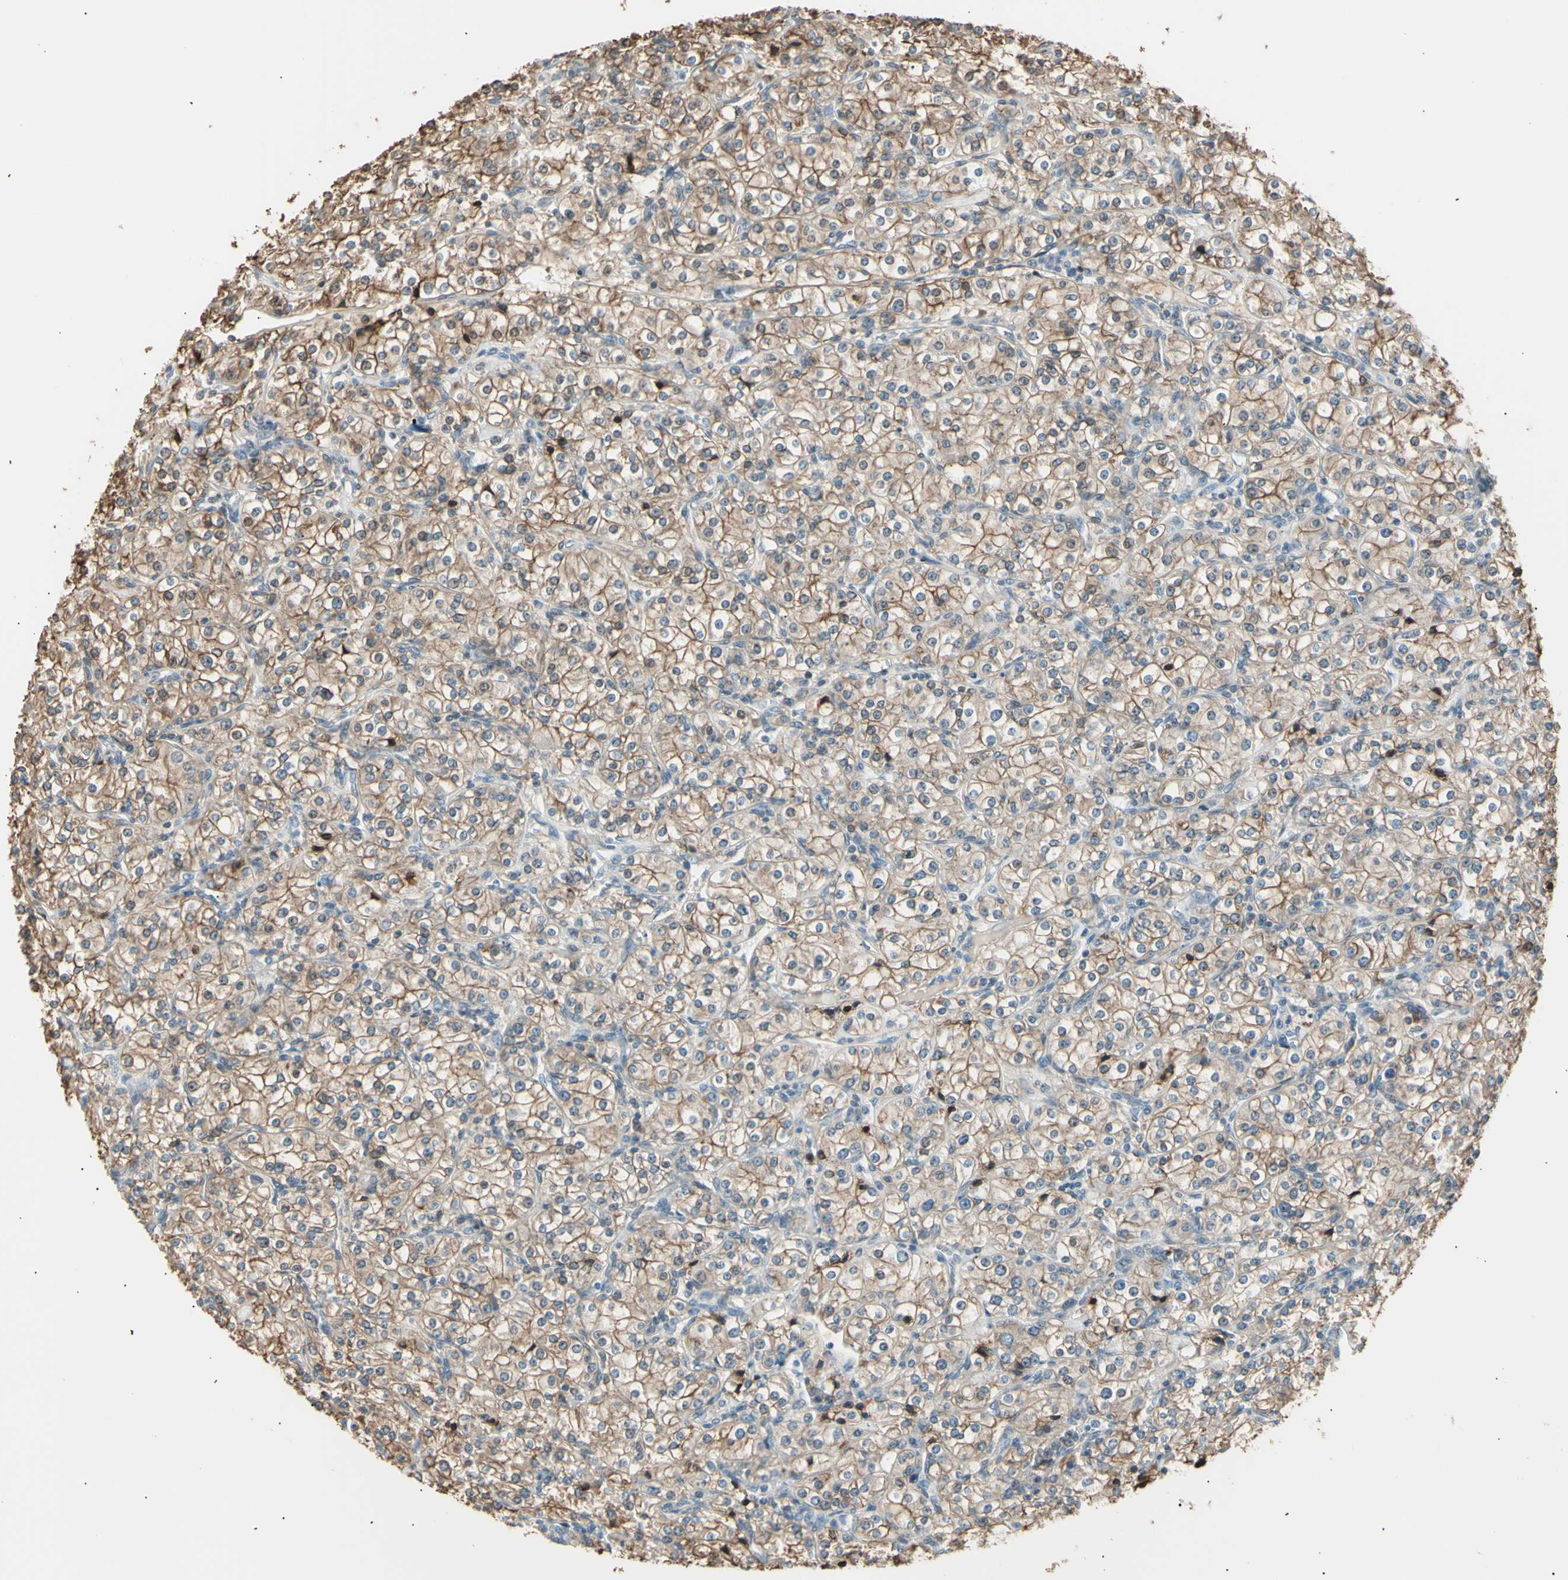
{"staining": {"intensity": "moderate", "quantity": ">75%", "location": "cytoplasmic/membranous"}, "tissue": "renal cancer", "cell_type": "Tumor cells", "image_type": "cancer", "snomed": [{"axis": "morphology", "description": "Adenocarcinoma, NOS"}, {"axis": "topography", "description": "Kidney"}], "caption": "An image of renal adenocarcinoma stained for a protein reveals moderate cytoplasmic/membranous brown staining in tumor cells.", "gene": "LHPP", "patient": {"sex": "male", "age": 77}}